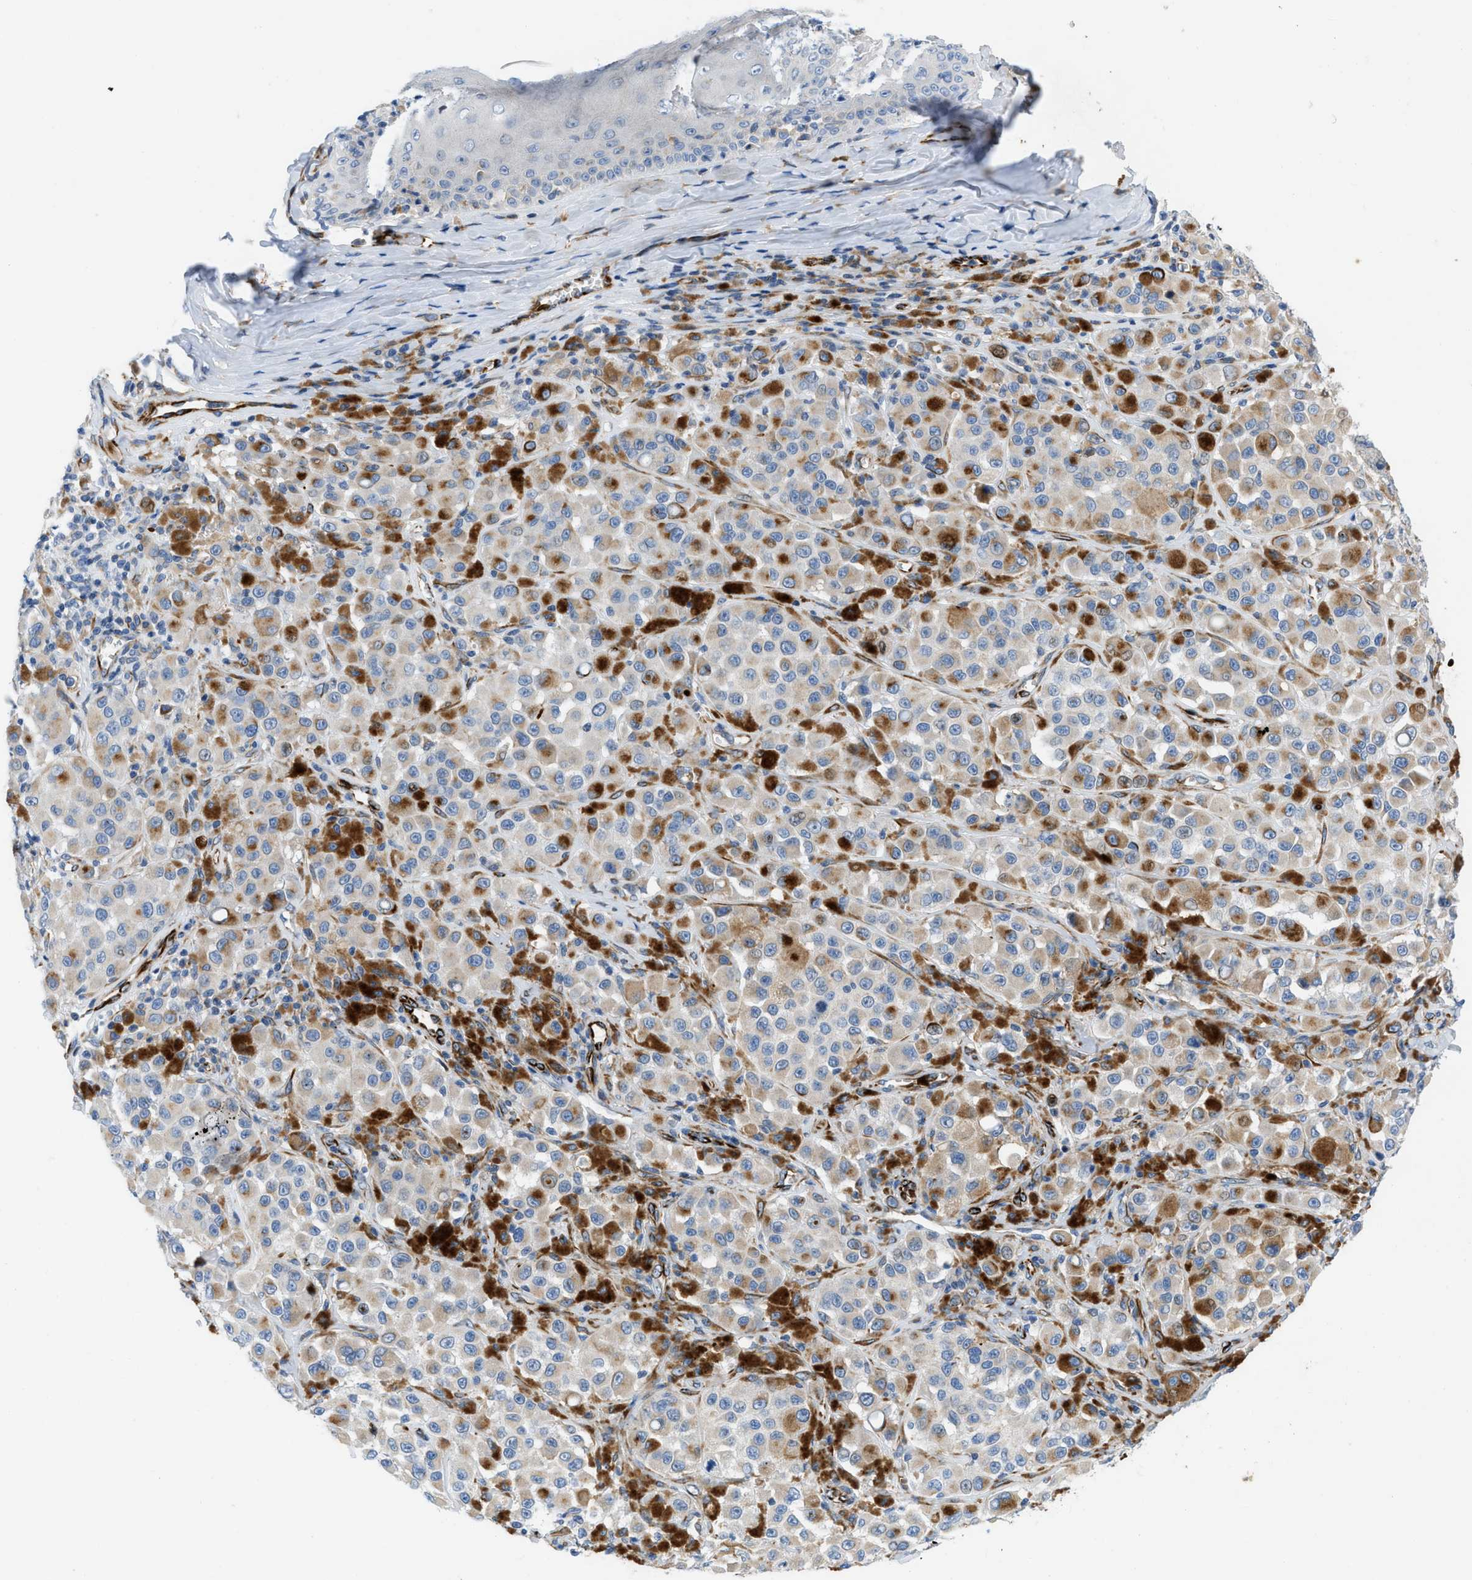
{"staining": {"intensity": "weak", "quantity": ">75%", "location": "cytoplasmic/membranous"}, "tissue": "melanoma", "cell_type": "Tumor cells", "image_type": "cancer", "snomed": [{"axis": "morphology", "description": "Malignant melanoma, NOS"}, {"axis": "topography", "description": "Skin"}], "caption": "The histopathology image displays a brown stain indicating the presence of a protein in the cytoplasmic/membranous of tumor cells in melanoma.", "gene": "ZNF831", "patient": {"sex": "male", "age": 84}}